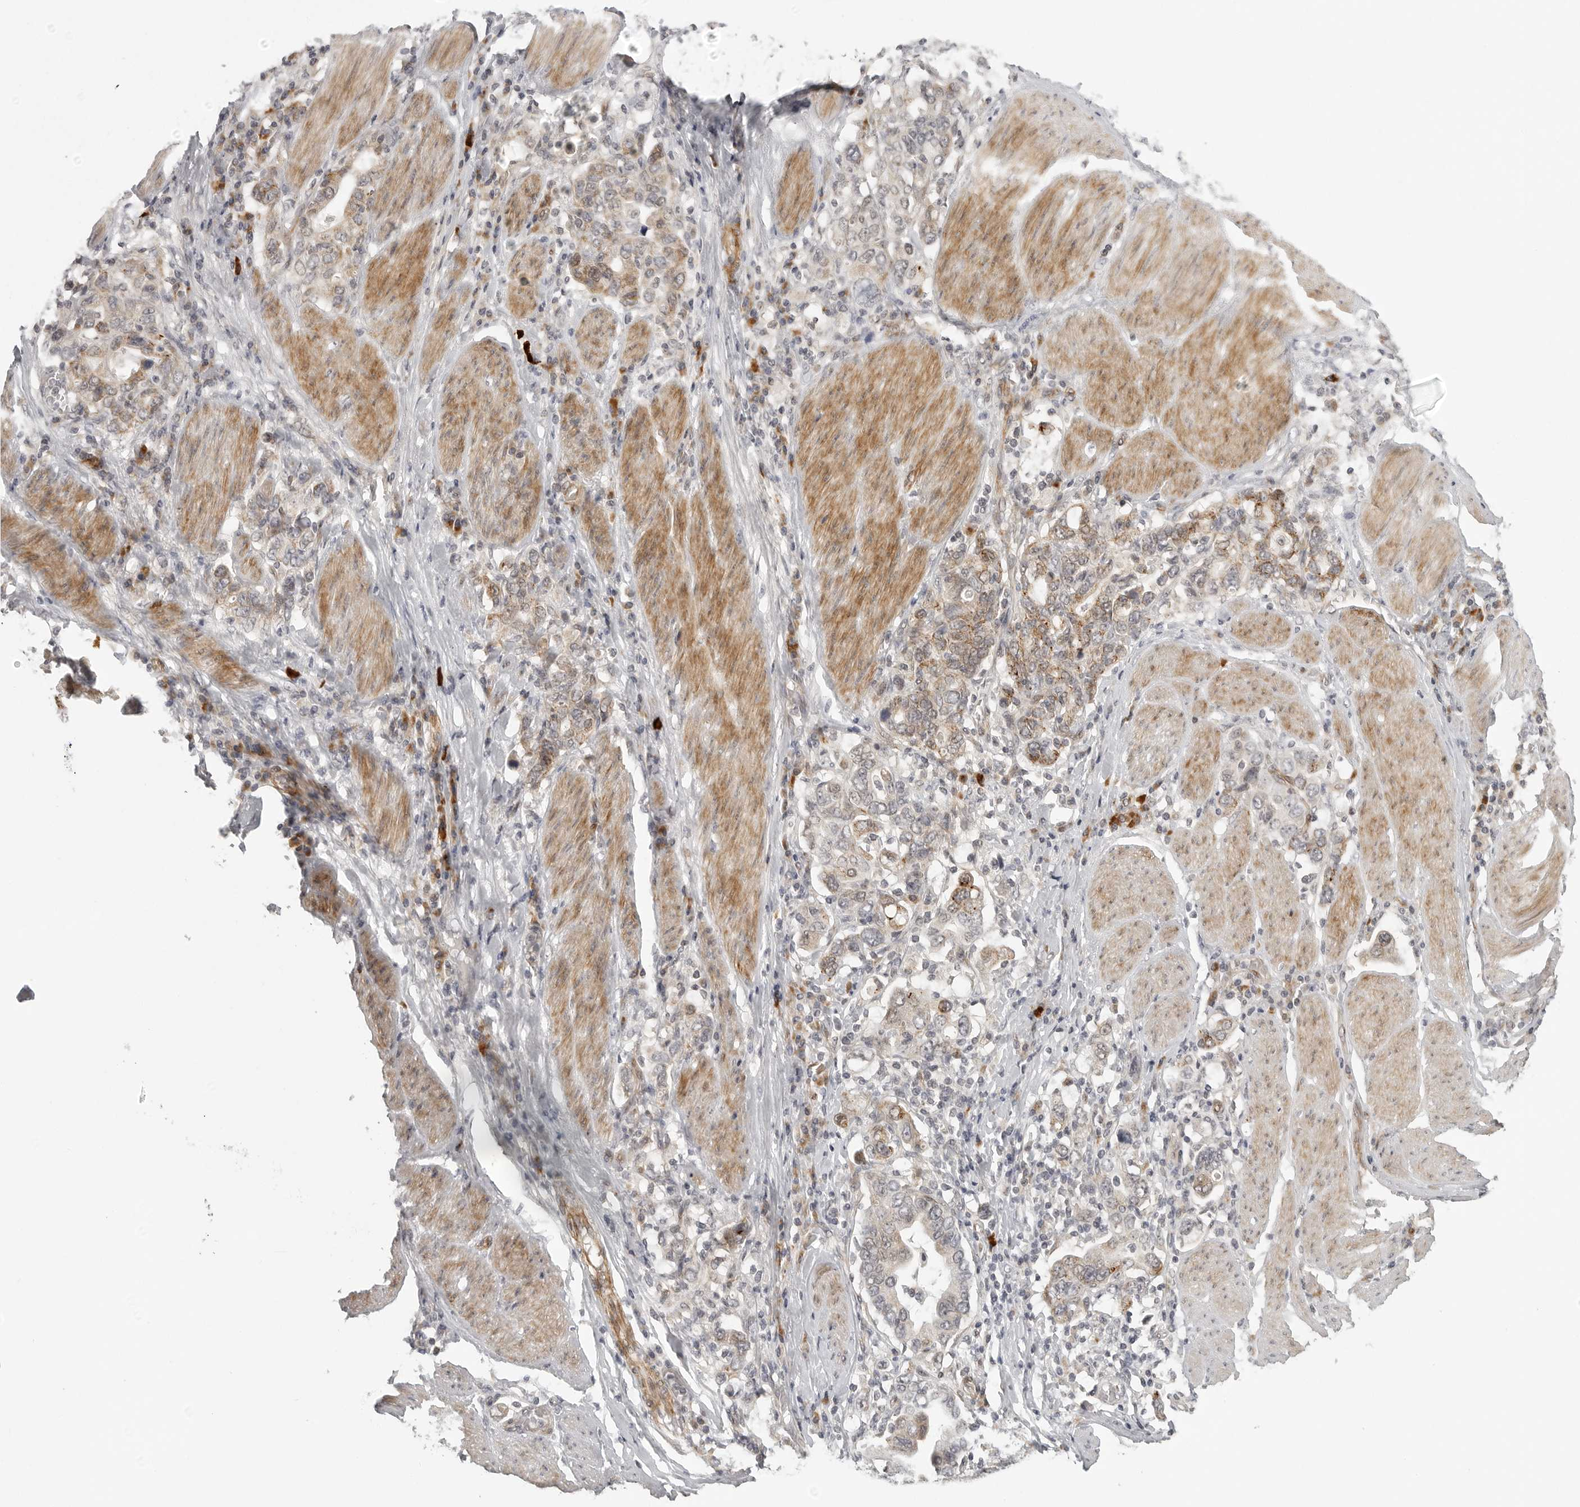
{"staining": {"intensity": "moderate", "quantity": ">75%", "location": "cytoplasmic/membranous"}, "tissue": "stomach cancer", "cell_type": "Tumor cells", "image_type": "cancer", "snomed": [{"axis": "morphology", "description": "Adenocarcinoma, NOS"}, {"axis": "topography", "description": "Stomach, upper"}], "caption": "An immunohistochemistry (IHC) histopathology image of tumor tissue is shown. Protein staining in brown highlights moderate cytoplasmic/membranous positivity in stomach cancer within tumor cells. (DAB IHC with brightfield microscopy, high magnification).", "gene": "TUT4", "patient": {"sex": "male", "age": 62}}